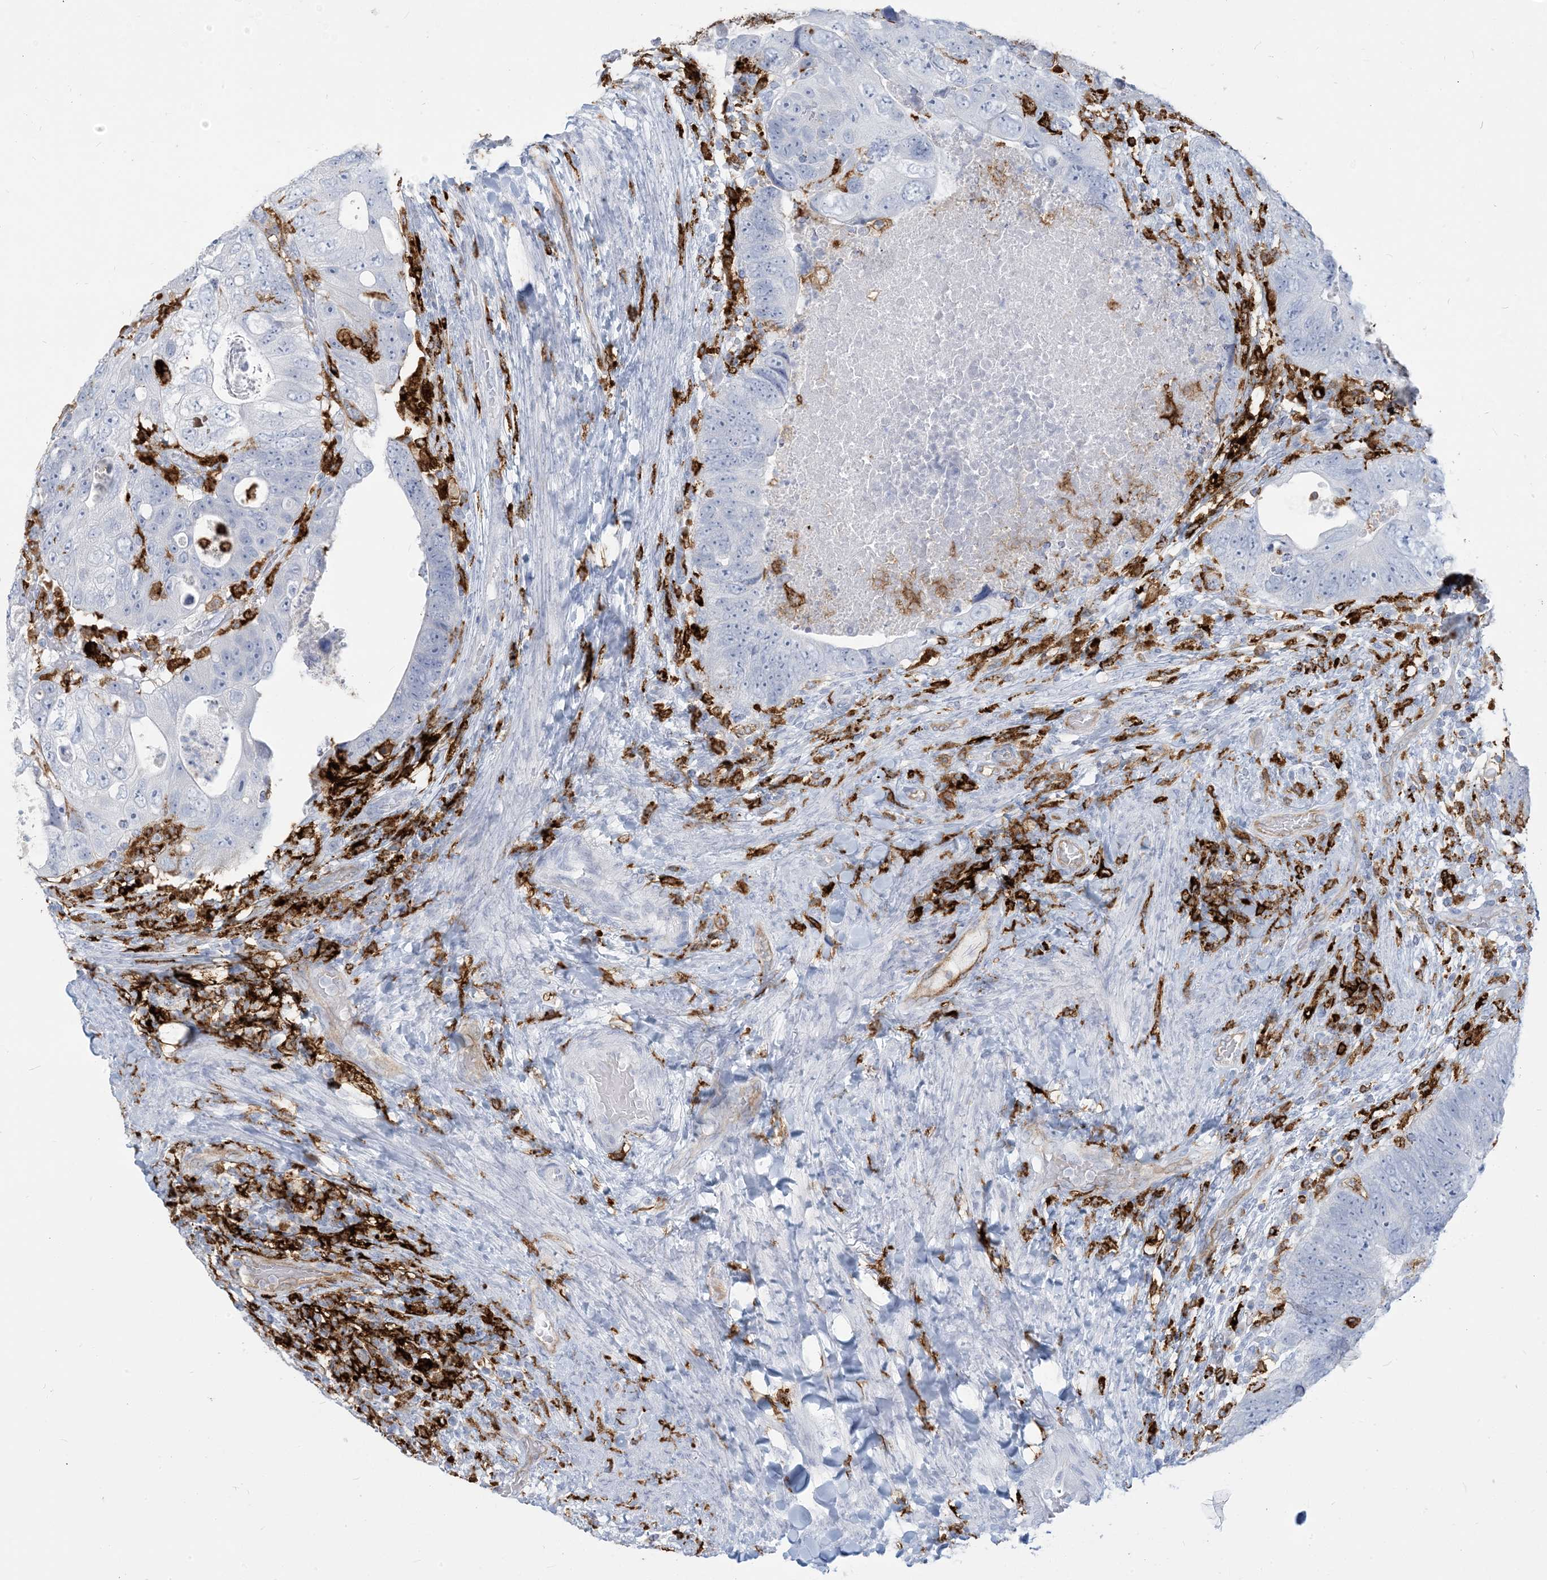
{"staining": {"intensity": "negative", "quantity": "none", "location": "none"}, "tissue": "colorectal cancer", "cell_type": "Tumor cells", "image_type": "cancer", "snomed": [{"axis": "morphology", "description": "Adenocarcinoma, NOS"}, {"axis": "topography", "description": "Rectum"}], "caption": "Photomicrograph shows no protein staining in tumor cells of colorectal cancer tissue.", "gene": "HLA-DRB1", "patient": {"sex": "male", "age": 59}}